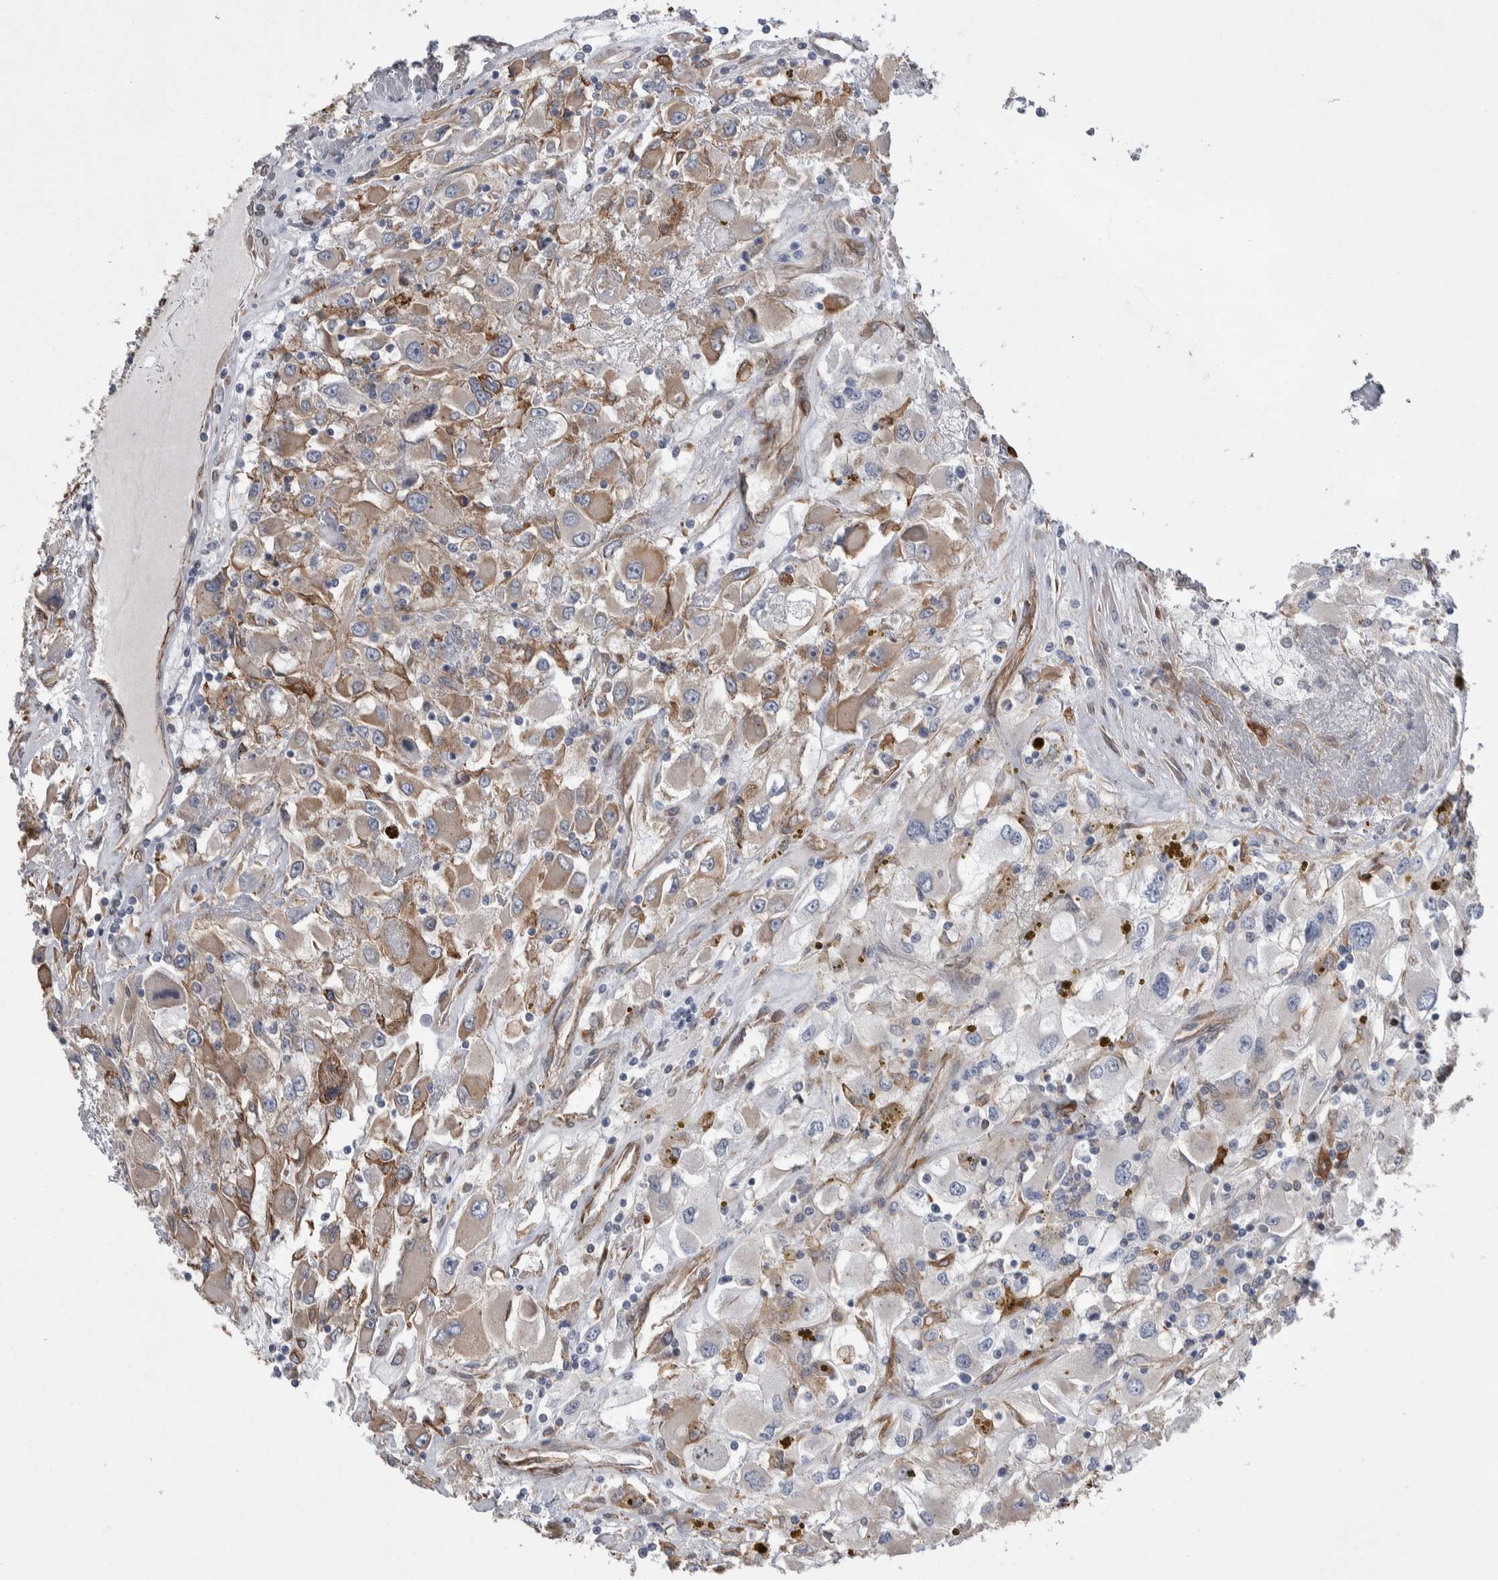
{"staining": {"intensity": "weak", "quantity": "25%-75%", "location": "cytoplasmic/membranous"}, "tissue": "renal cancer", "cell_type": "Tumor cells", "image_type": "cancer", "snomed": [{"axis": "morphology", "description": "Adenocarcinoma, NOS"}, {"axis": "topography", "description": "Kidney"}], "caption": "A high-resolution histopathology image shows IHC staining of renal adenocarcinoma, which shows weak cytoplasmic/membranous expression in about 25%-75% of tumor cells. The staining was performed using DAB (3,3'-diaminobenzidine), with brown indicating positive protein expression. Nuclei are stained blue with hematoxylin.", "gene": "KIF12", "patient": {"sex": "female", "age": 52}}